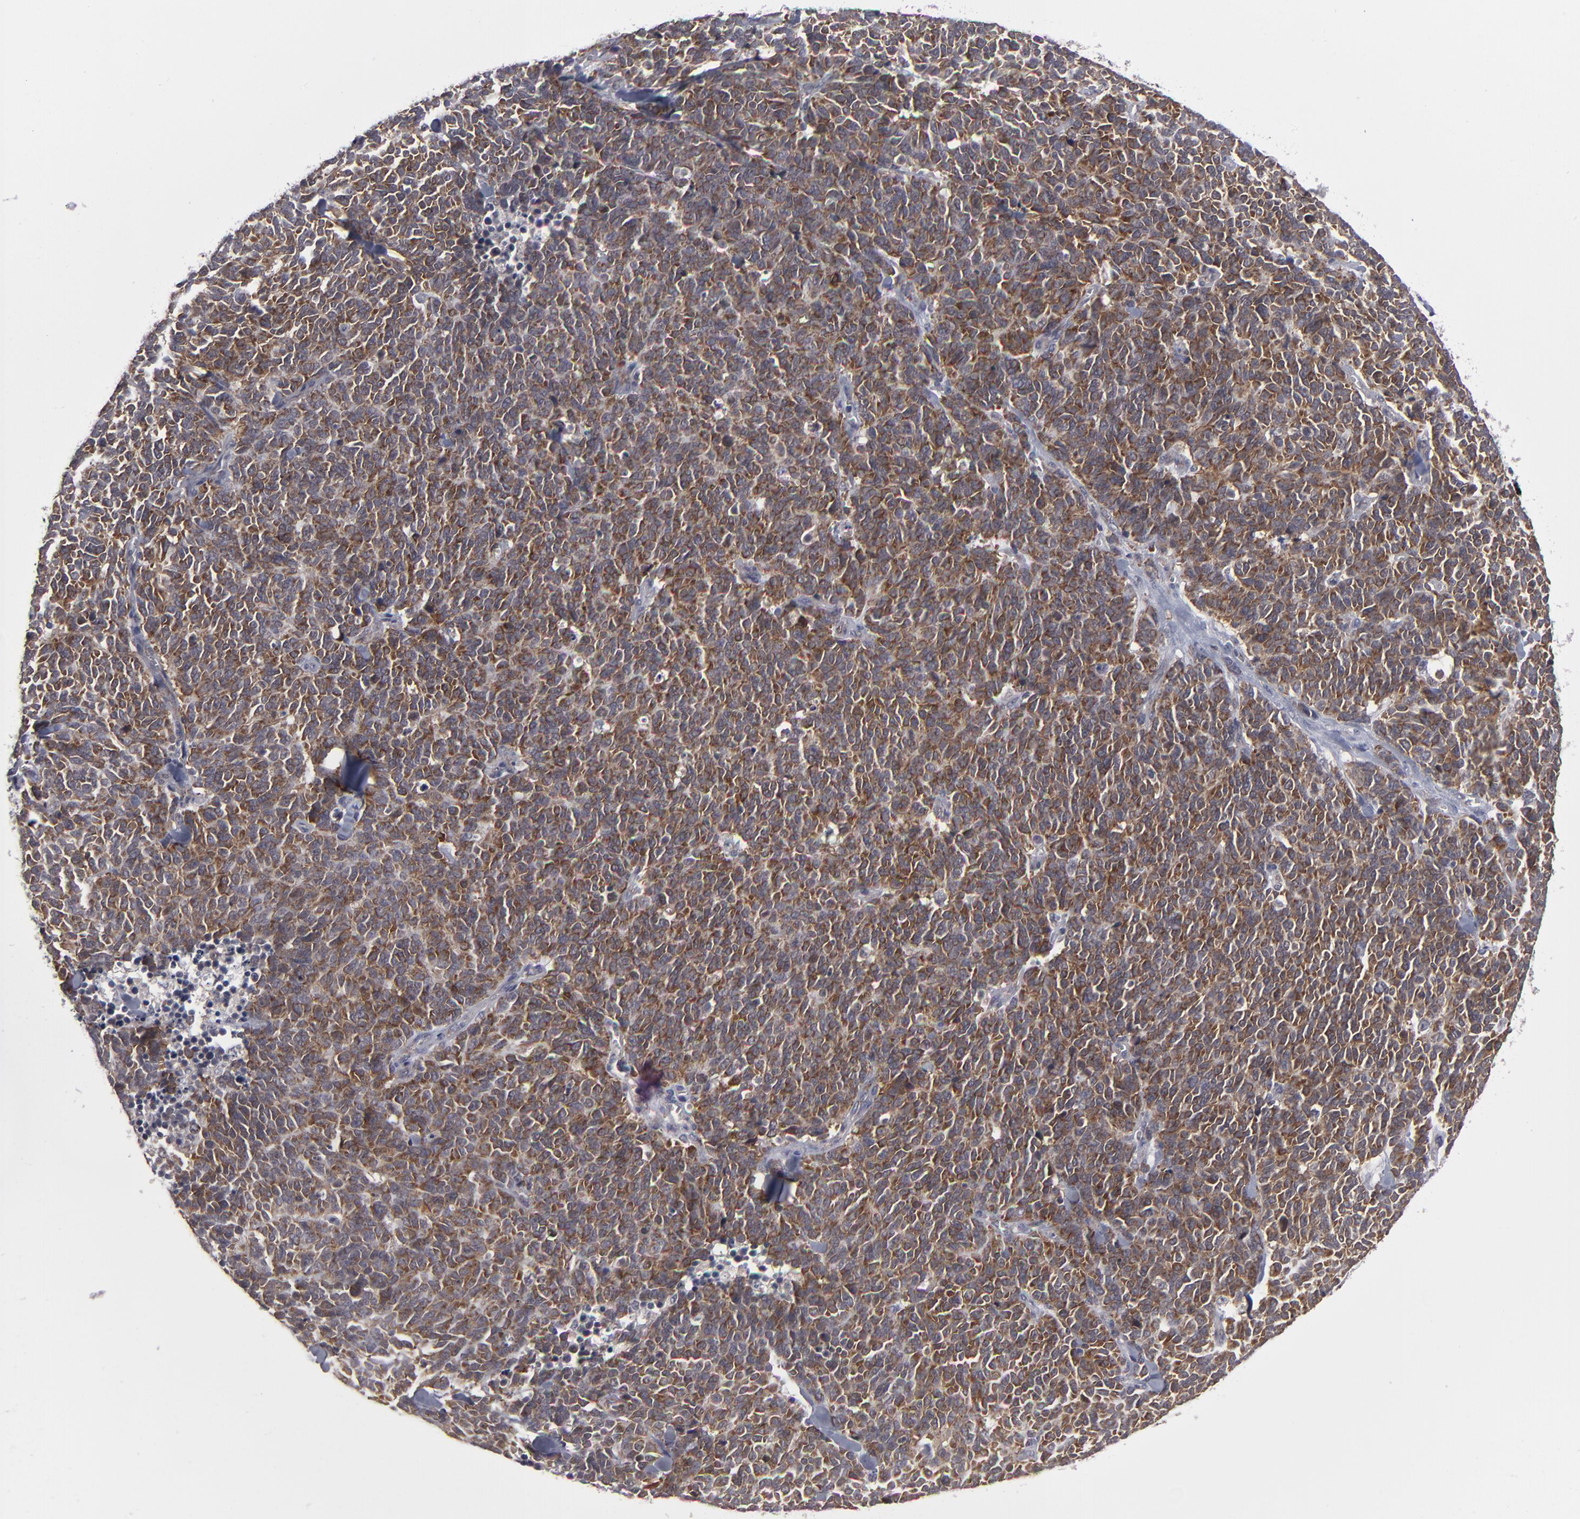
{"staining": {"intensity": "strong", "quantity": ">75%", "location": "cytoplasmic/membranous"}, "tissue": "lung cancer", "cell_type": "Tumor cells", "image_type": "cancer", "snomed": [{"axis": "morphology", "description": "Neoplasm, malignant, NOS"}, {"axis": "topography", "description": "Lung"}], "caption": "A brown stain shows strong cytoplasmic/membranous expression of a protein in human lung cancer tumor cells.", "gene": "GLCCI1", "patient": {"sex": "female", "age": 58}}